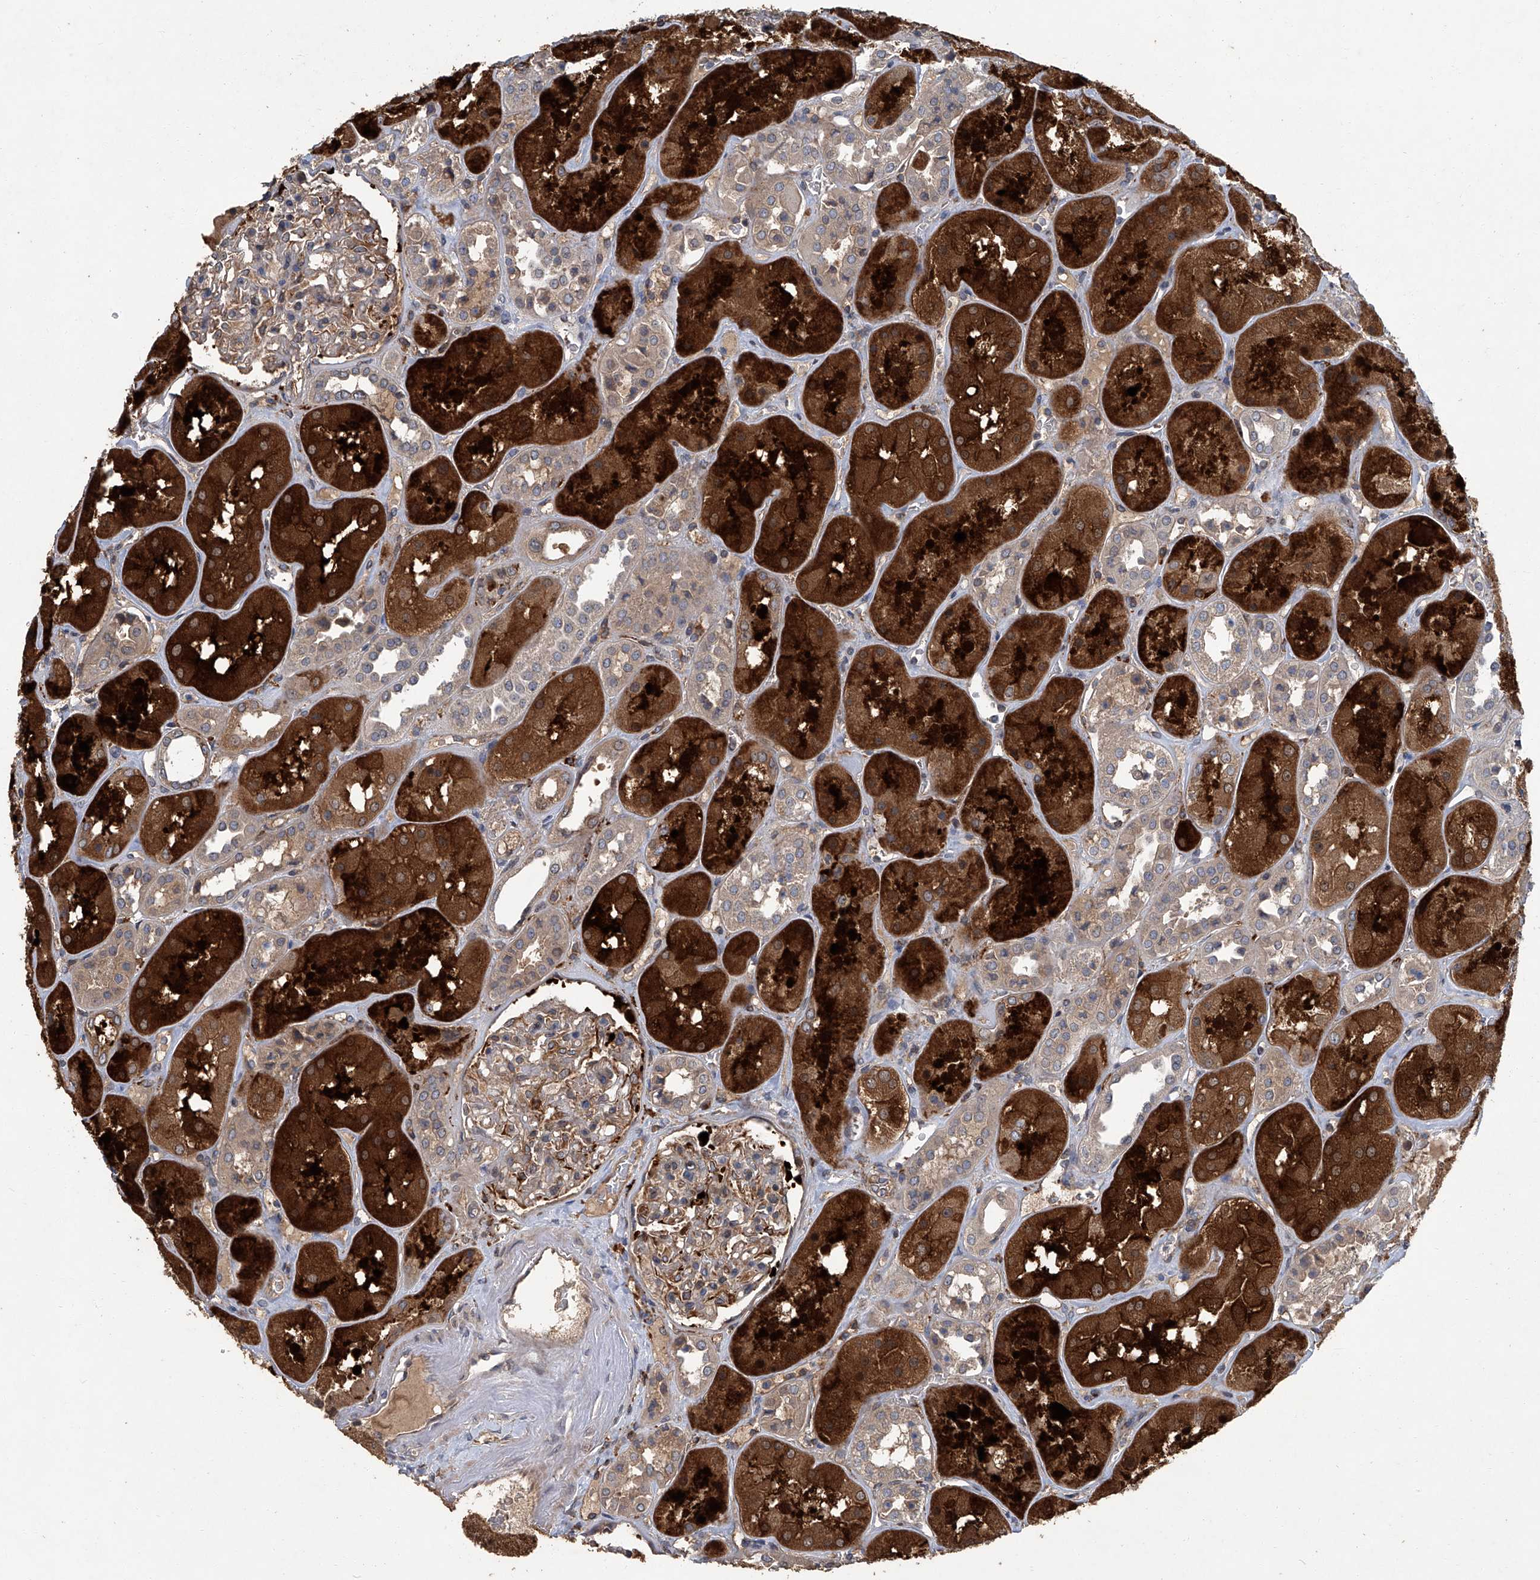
{"staining": {"intensity": "moderate", "quantity": "25%-75%", "location": "cytoplasmic/membranous"}, "tissue": "kidney", "cell_type": "Cells in glomeruli", "image_type": "normal", "snomed": [{"axis": "morphology", "description": "Normal tissue, NOS"}, {"axis": "topography", "description": "Kidney"}], "caption": "This is a photomicrograph of immunohistochemistry (IHC) staining of unremarkable kidney, which shows moderate positivity in the cytoplasmic/membranous of cells in glomeruli.", "gene": "FAM167A", "patient": {"sex": "male", "age": 70}}